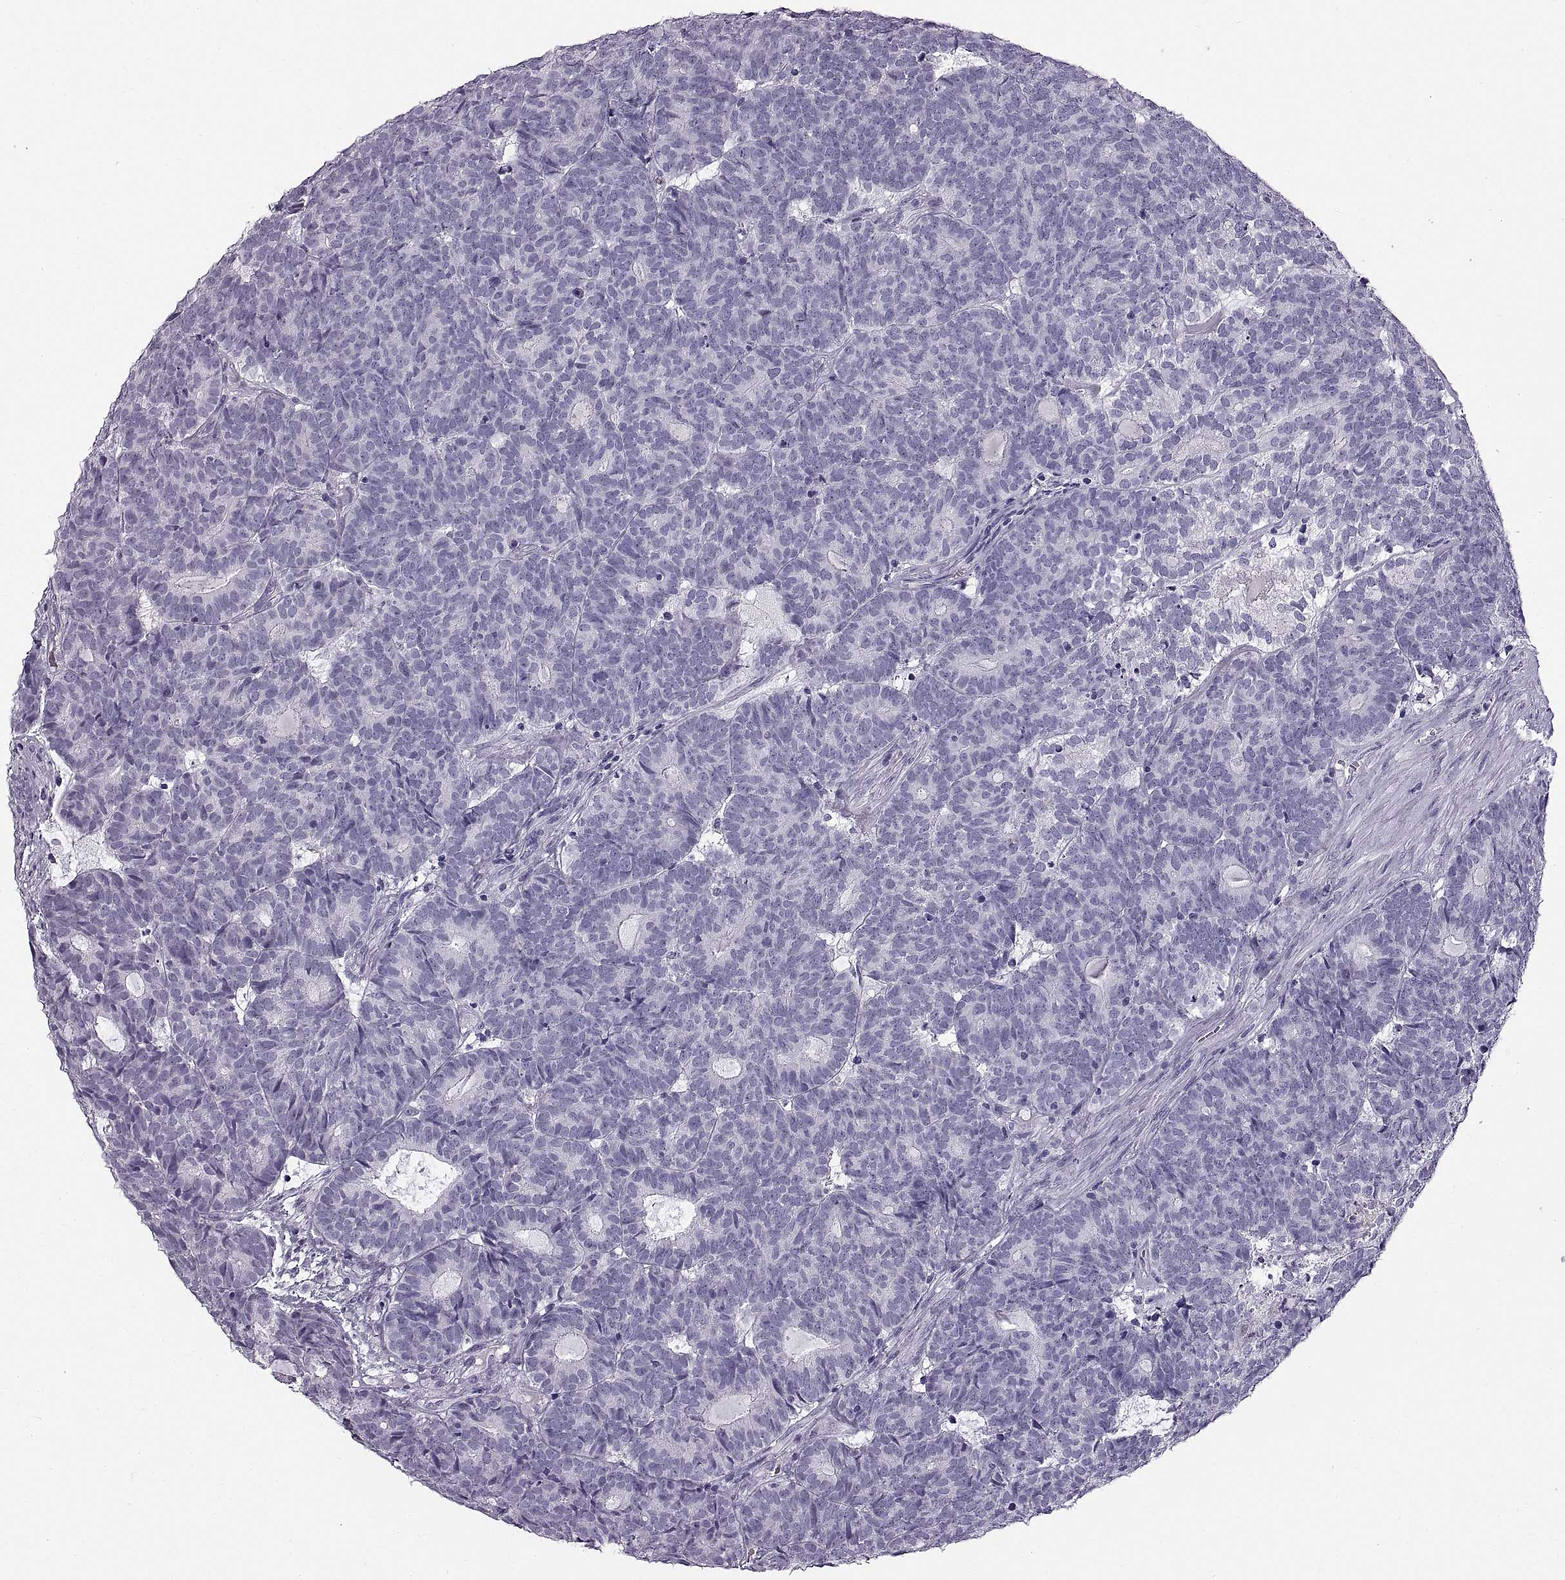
{"staining": {"intensity": "negative", "quantity": "none", "location": "none"}, "tissue": "head and neck cancer", "cell_type": "Tumor cells", "image_type": "cancer", "snomed": [{"axis": "morphology", "description": "Adenocarcinoma, NOS"}, {"axis": "topography", "description": "Head-Neck"}], "caption": "Immunohistochemical staining of human head and neck cancer displays no significant expression in tumor cells. Brightfield microscopy of IHC stained with DAB (brown) and hematoxylin (blue), captured at high magnification.", "gene": "WFDC8", "patient": {"sex": "female", "age": 81}}